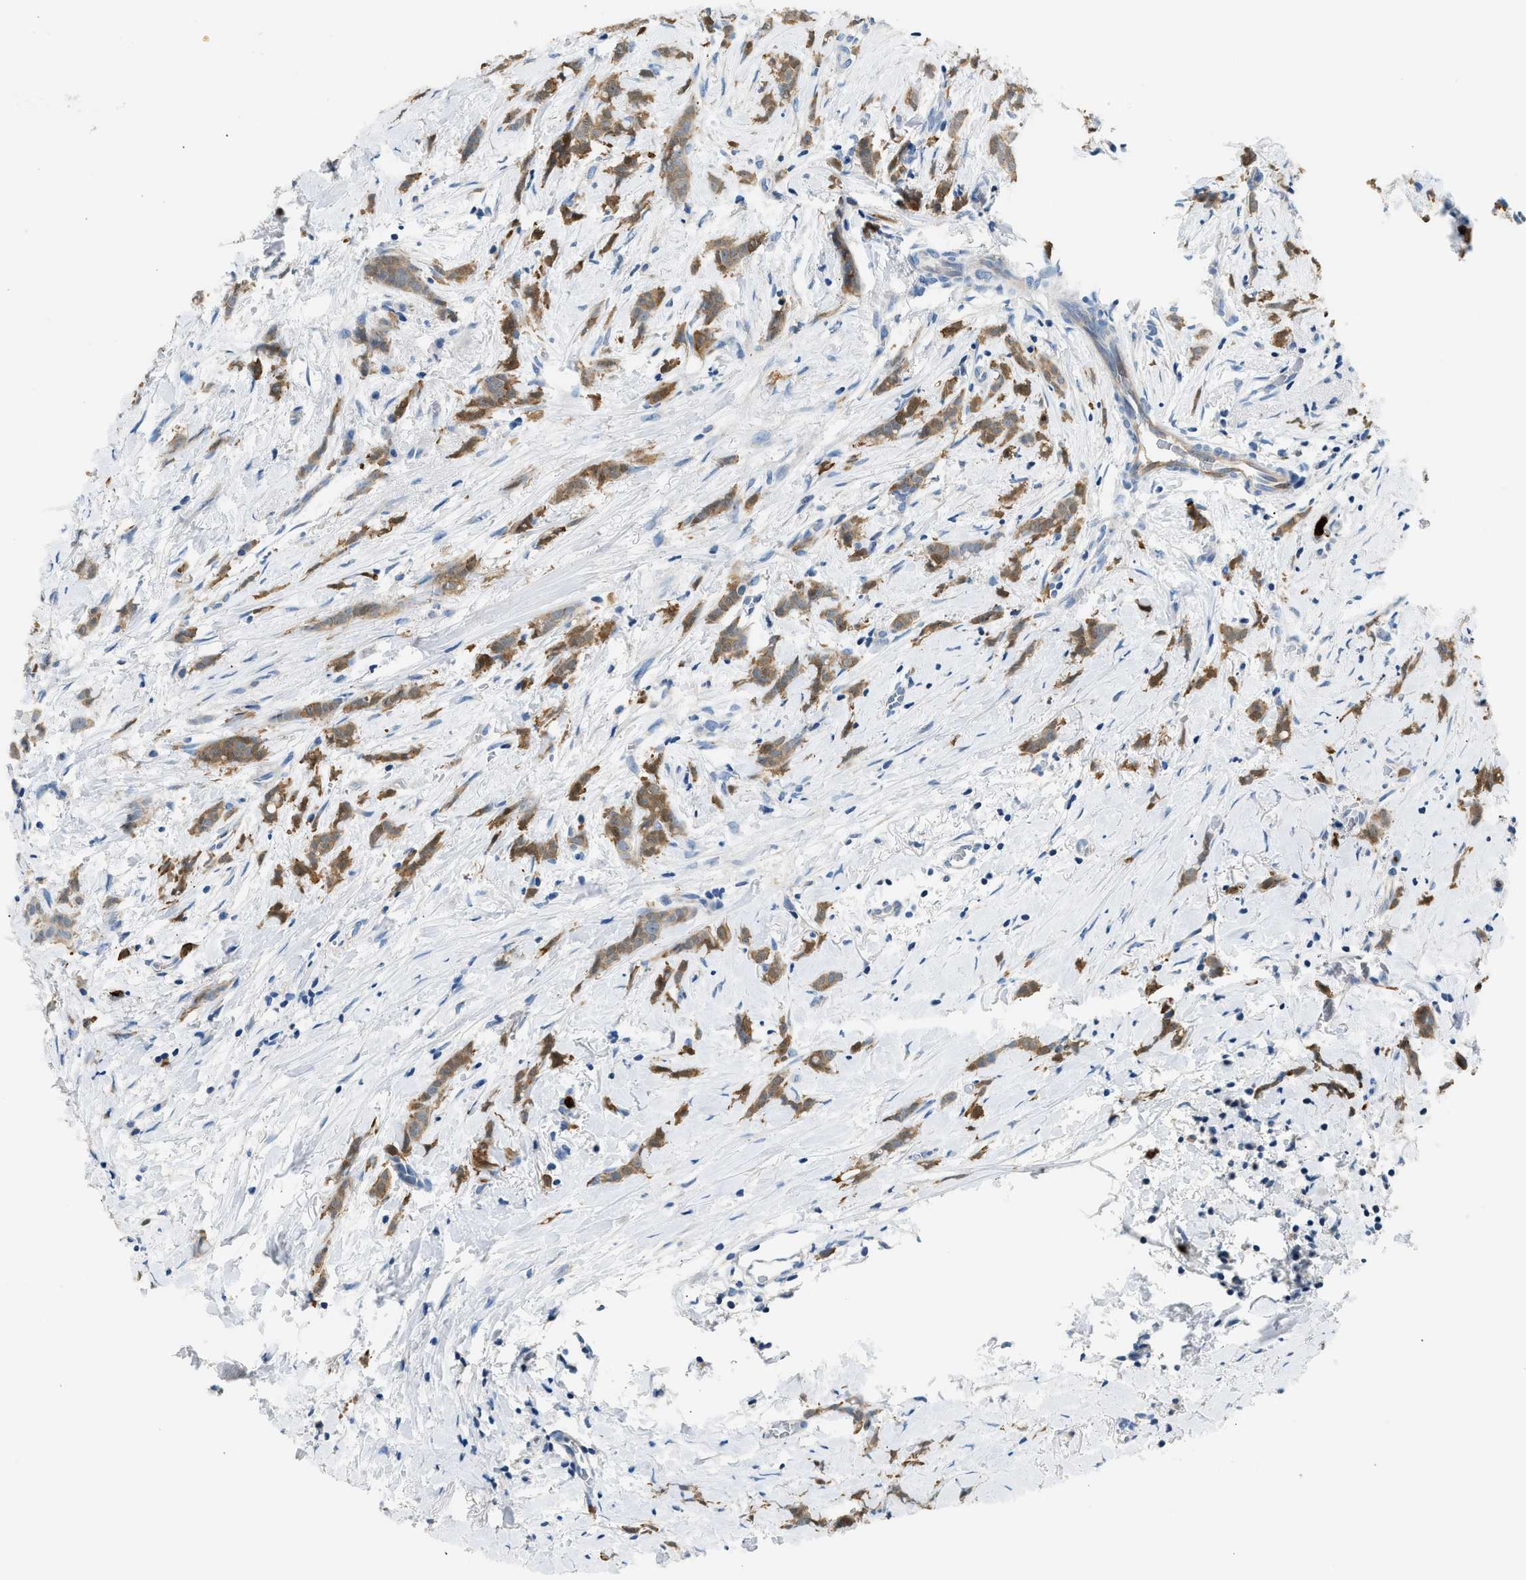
{"staining": {"intensity": "moderate", "quantity": ">75%", "location": "cytoplasmic/membranous"}, "tissue": "breast cancer", "cell_type": "Tumor cells", "image_type": "cancer", "snomed": [{"axis": "morphology", "description": "Lobular carcinoma, in situ"}, {"axis": "morphology", "description": "Lobular carcinoma"}, {"axis": "topography", "description": "Breast"}], "caption": "Moderate cytoplasmic/membranous staining for a protein is present in about >75% of tumor cells of breast cancer using immunohistochemistry (IHC).", "gene": "ANXA3", "patient": {"sex": "female", "age": 41}}